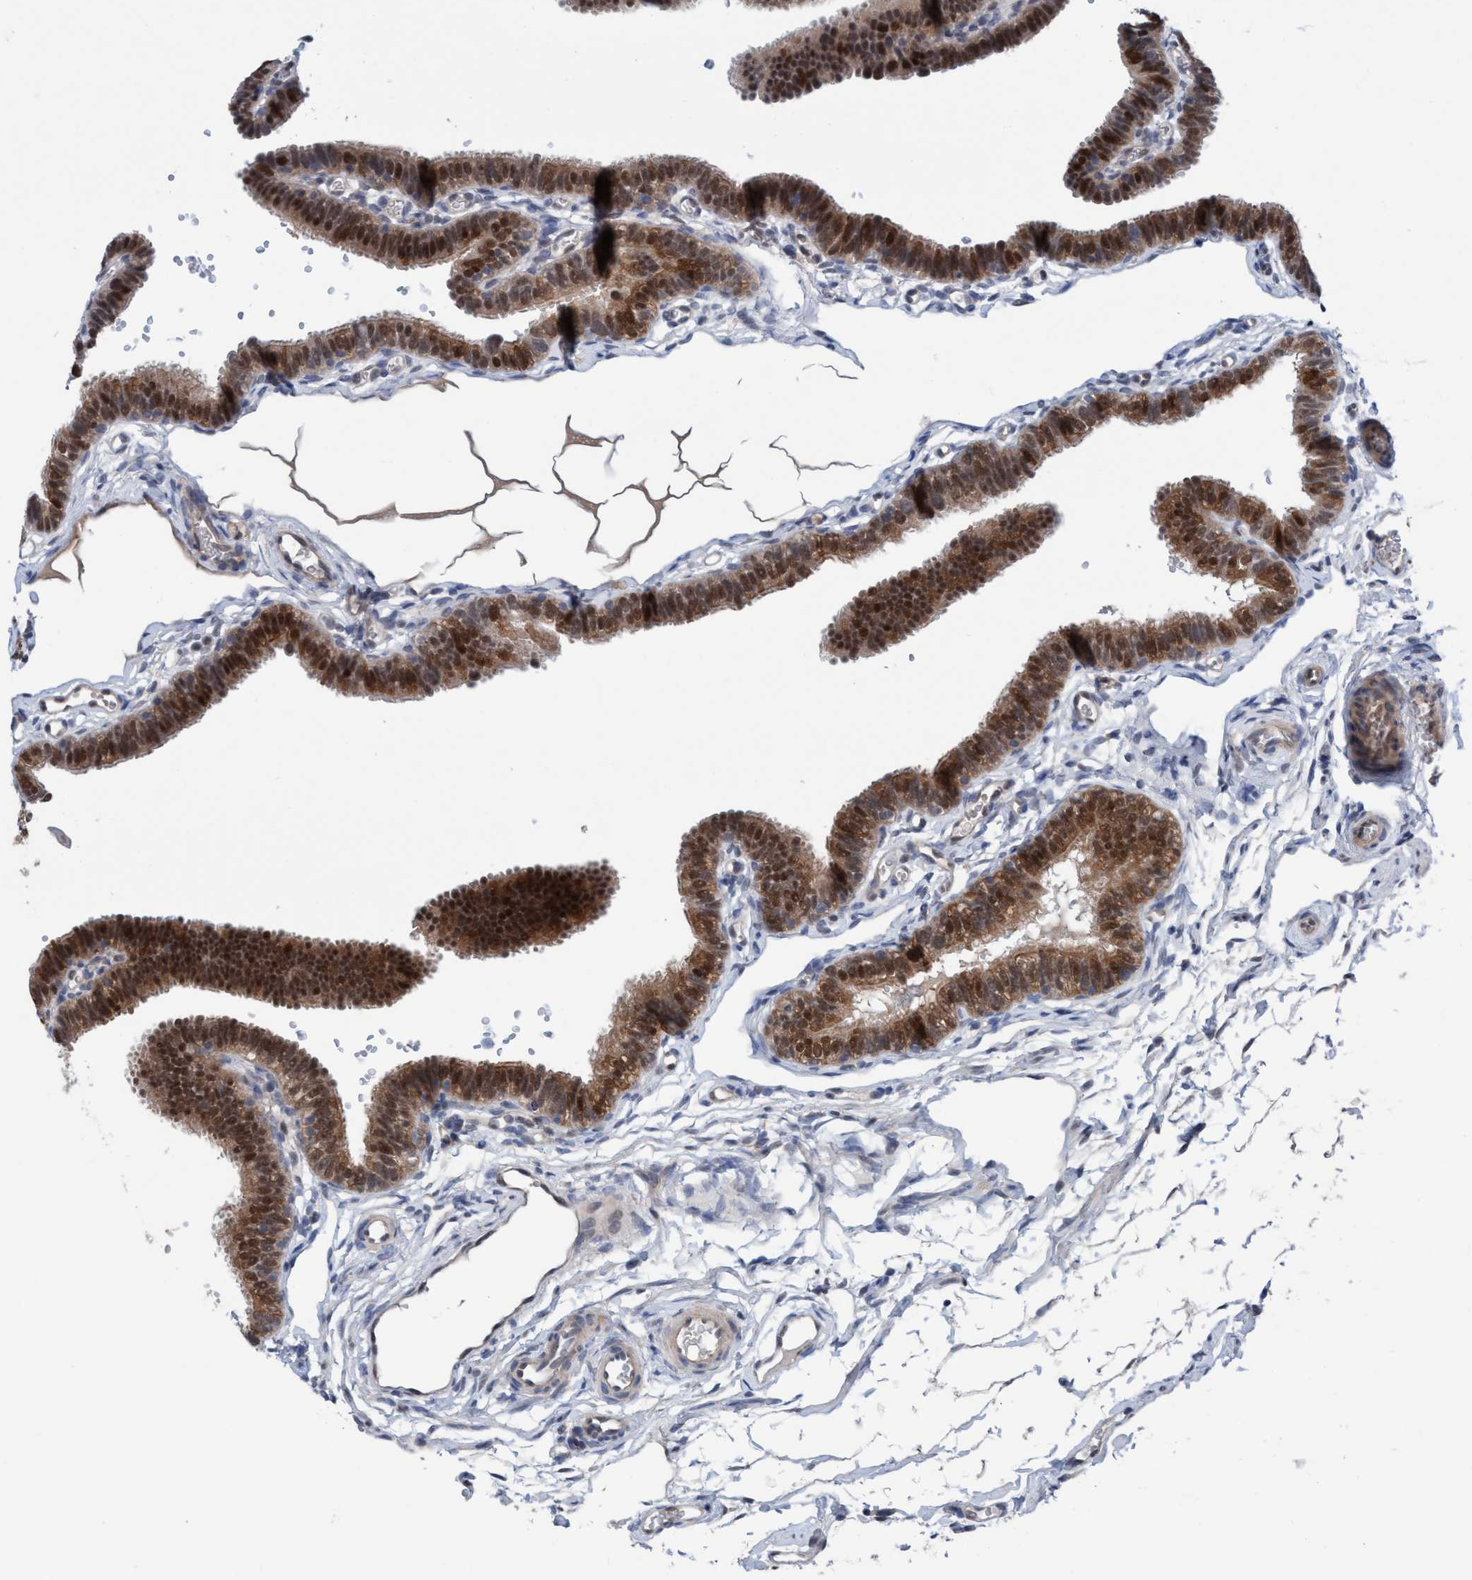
{"staining": {"intensity": "strong", "quantity": ">75%", "location": "cytoplasmic/membranous,nuclear"}, "tissue": "fallopian tube", "cell_type": "Glandular cells", "image_type": "normal", "snomed": [{"axis": "morphology", "description": "Normal tissue, NOS"}, {"axis": "topography", "description": "Fallopian tube"}, {"axis": "topography", "description": "Placenta"}], "caption": "Immunohistochemistry (IHC) micrograph of normal fallopian tube stained for a protein (brown), which demonstrates high levels of strong cytoplasmic/membranous,nuclear expression in approximately >75% of glandular cells.", "gene": "GLOD4", "patient": {"sex": "female", "age": 34}}